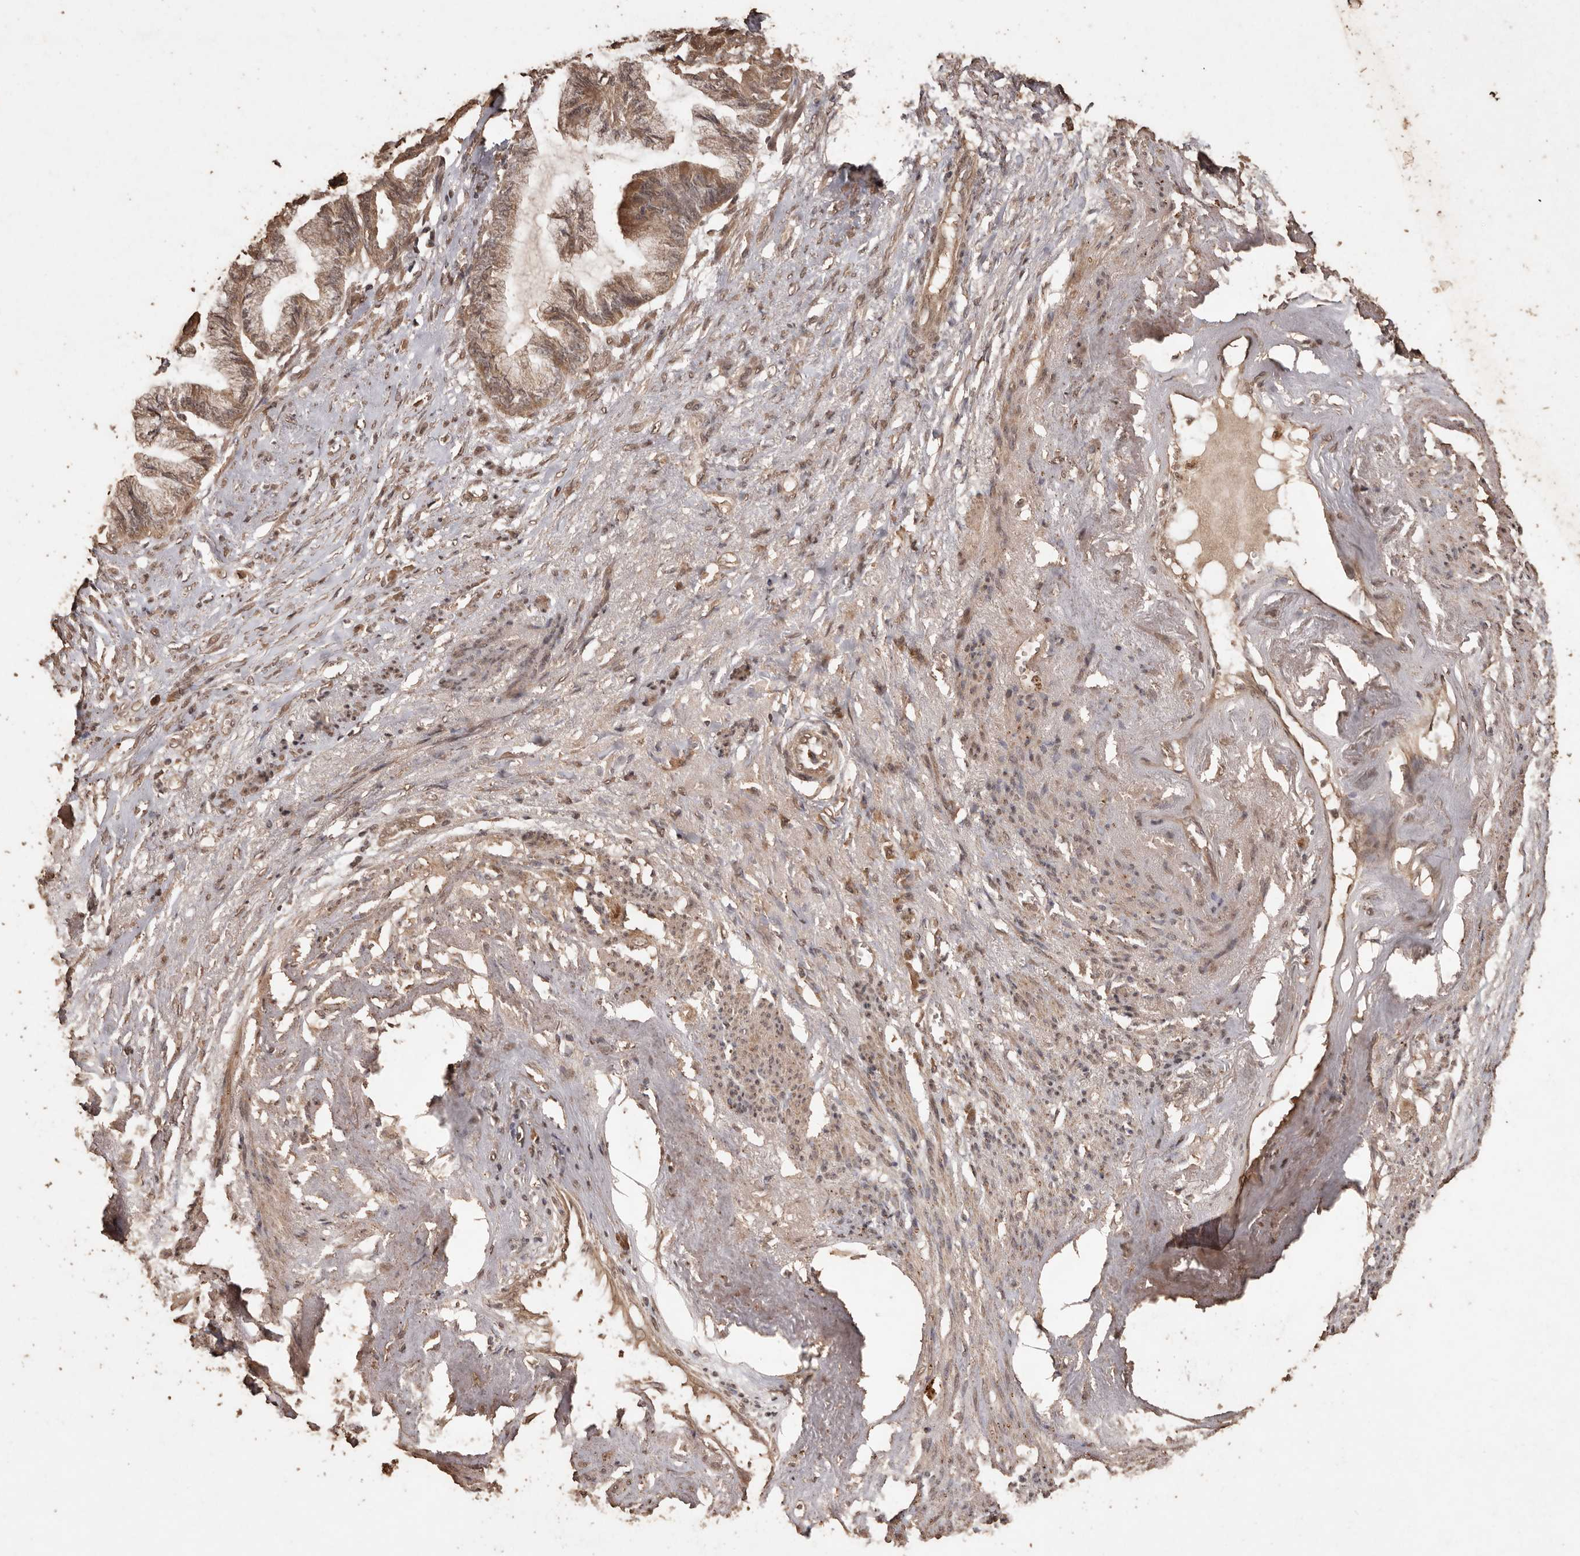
{"staining": {"intensity": "moderate", "quantity": ">75%", "location": "cytoplasmic/membranous"}, "tissue": "endometrial cancer", "cell_type": "Tumor cells", "image_type": "cancer", "snomed": [{"axis": "morphology", "description": "Adenocarcinoma, NOS"}, {"axis": "topography", "description": "Endometrium"}], "caption": "Tumor cells show moderate cytoplasmic/membranous positivity in approximately >75% of cells in endometrial adenocarcinoma.", "gene": "PKDCC", "patient": {"sex": "female", "age": 86}}